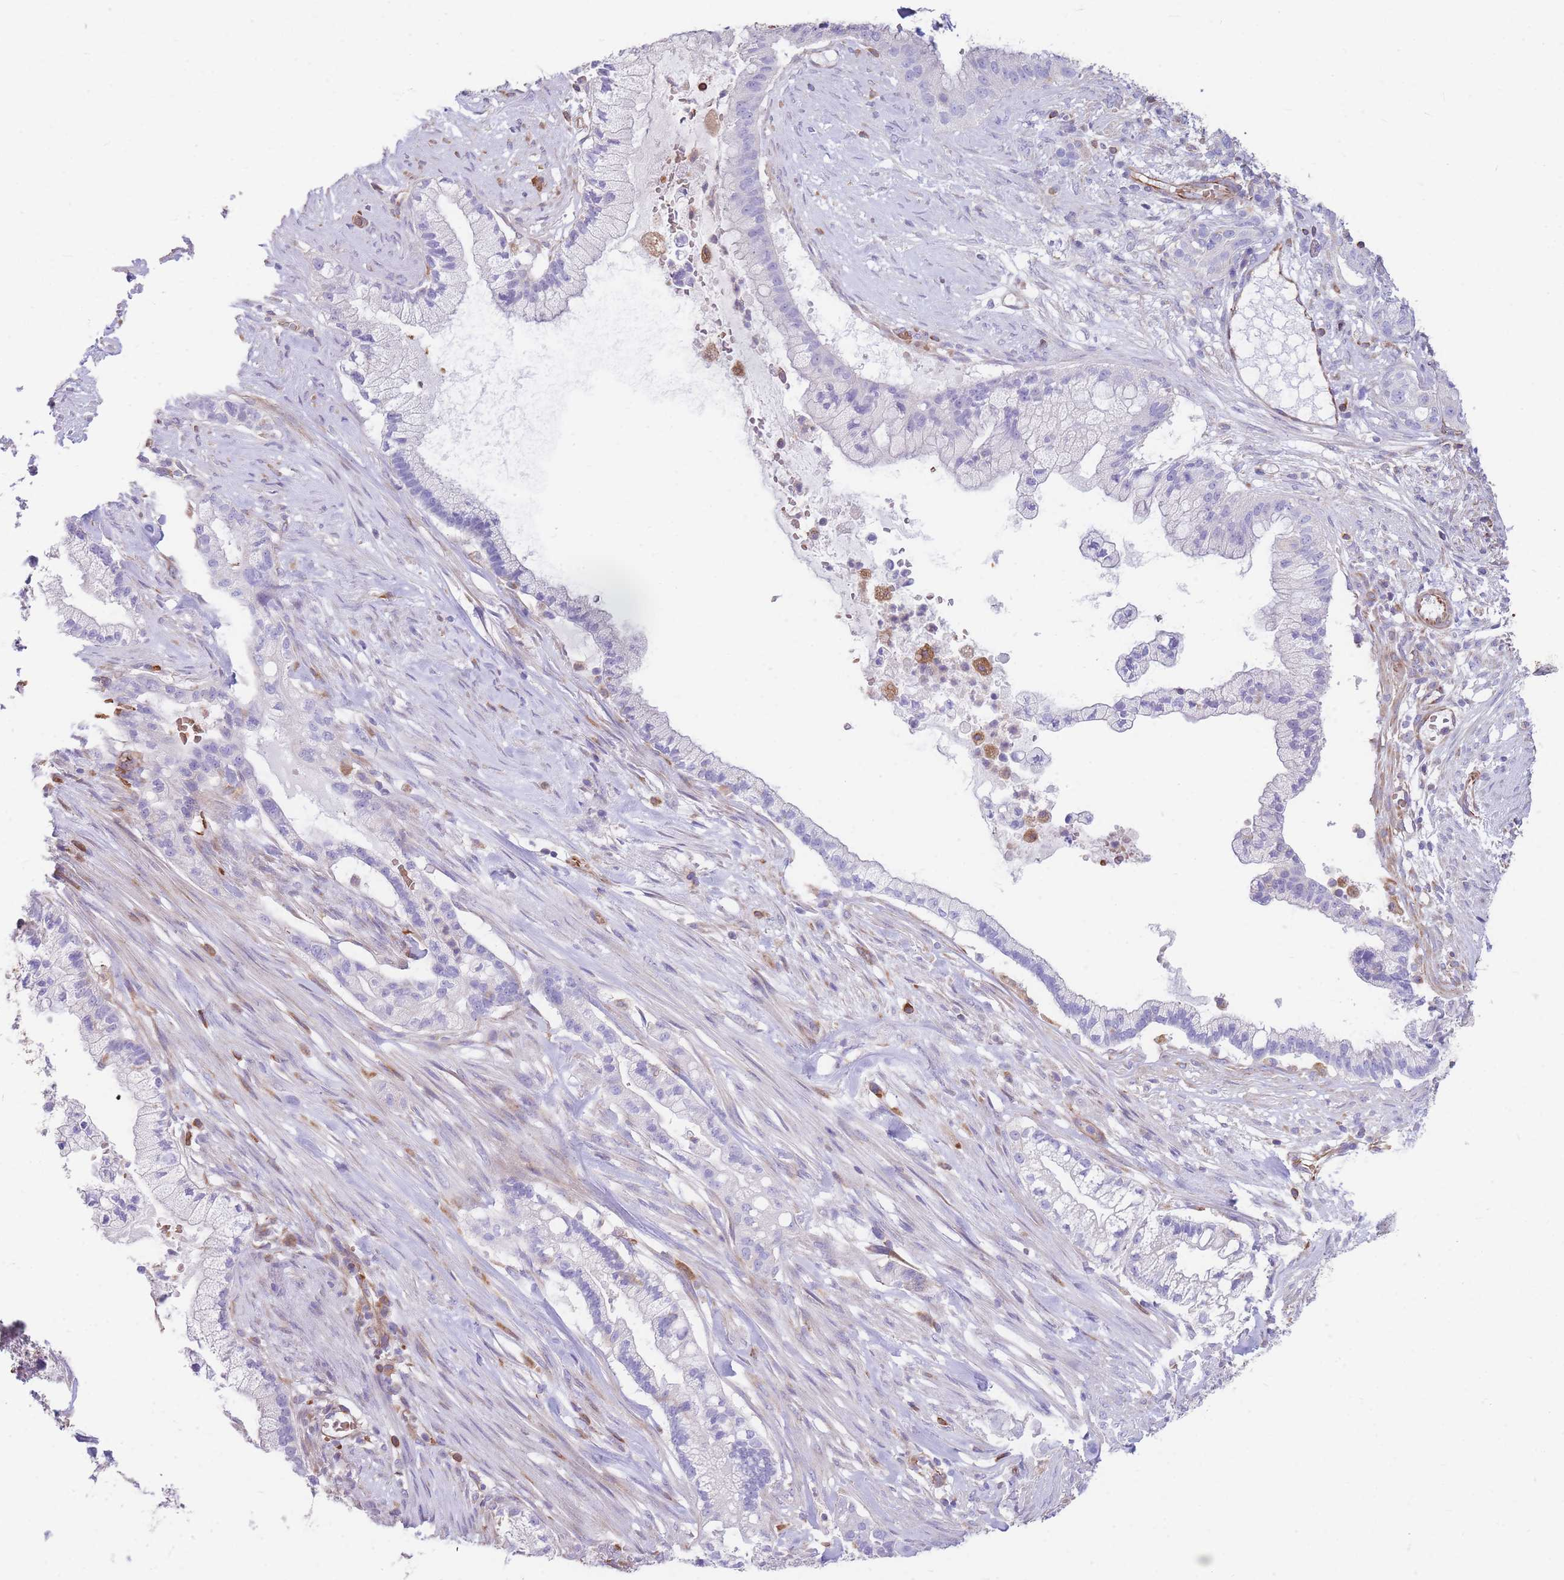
{"staining": {"intensity": "negative", "quantity": "none", "location": "none"}, "tissue": "pancreatic cancer", "cell_type": "Tumor cells", "image_type": "cancer", "snomed": [{"axis": "morphology", "description": "Adenocarcinoma, NOS"}, {"axis": "topography", "description": "Pancreas"}], "caption": "High magnification brightfield microscopy of pancreatic cancer stained with DAB (3,3'-diaminobenzidine) (brown) and counterstained with hematoxylin (blue): tumor cells show no significant staining. (Immunohistochemistry, brightfield microscopy, high magnification).", "gene": "ANKRD53", "patient": {"sex": "male", "age": 44}}